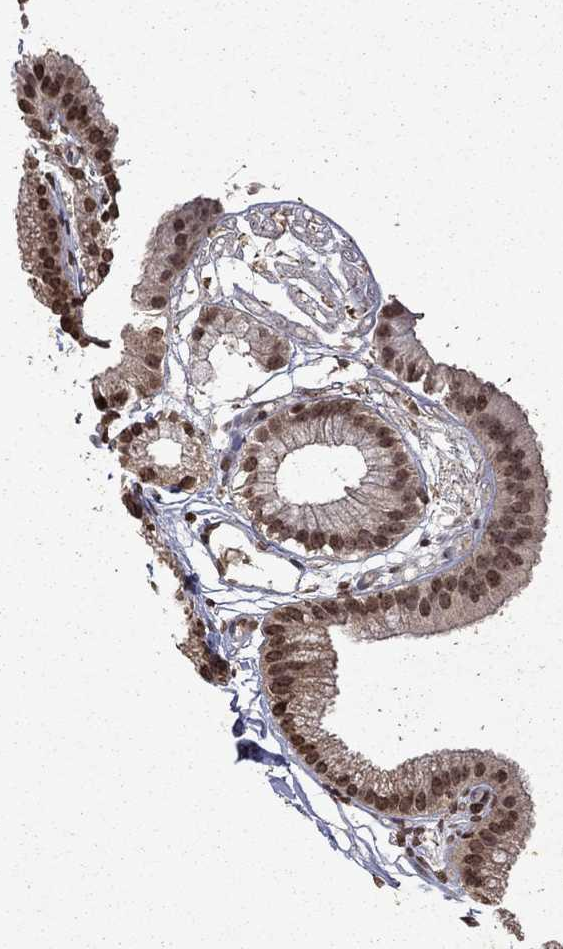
{"staining": {"intensity": "moderate", "quantity": "25%-75%", "location": "nuclear"}, "tissue": "gallbladder", "cell_type": "Glandular cells", "image_type": "normal", "snomed": [{"axis": "morphology", "description": "Normal tissue, NOS"}, {"axis": "topography", "description": "Gallbladder"}], "caption": "Glandular cells display medium levels of moderate nuclear positivity in about 25%-75% of cells in benign human gallbladder.", "gene": "PIN4", "patient": {"sex": "female", "age": 45}}